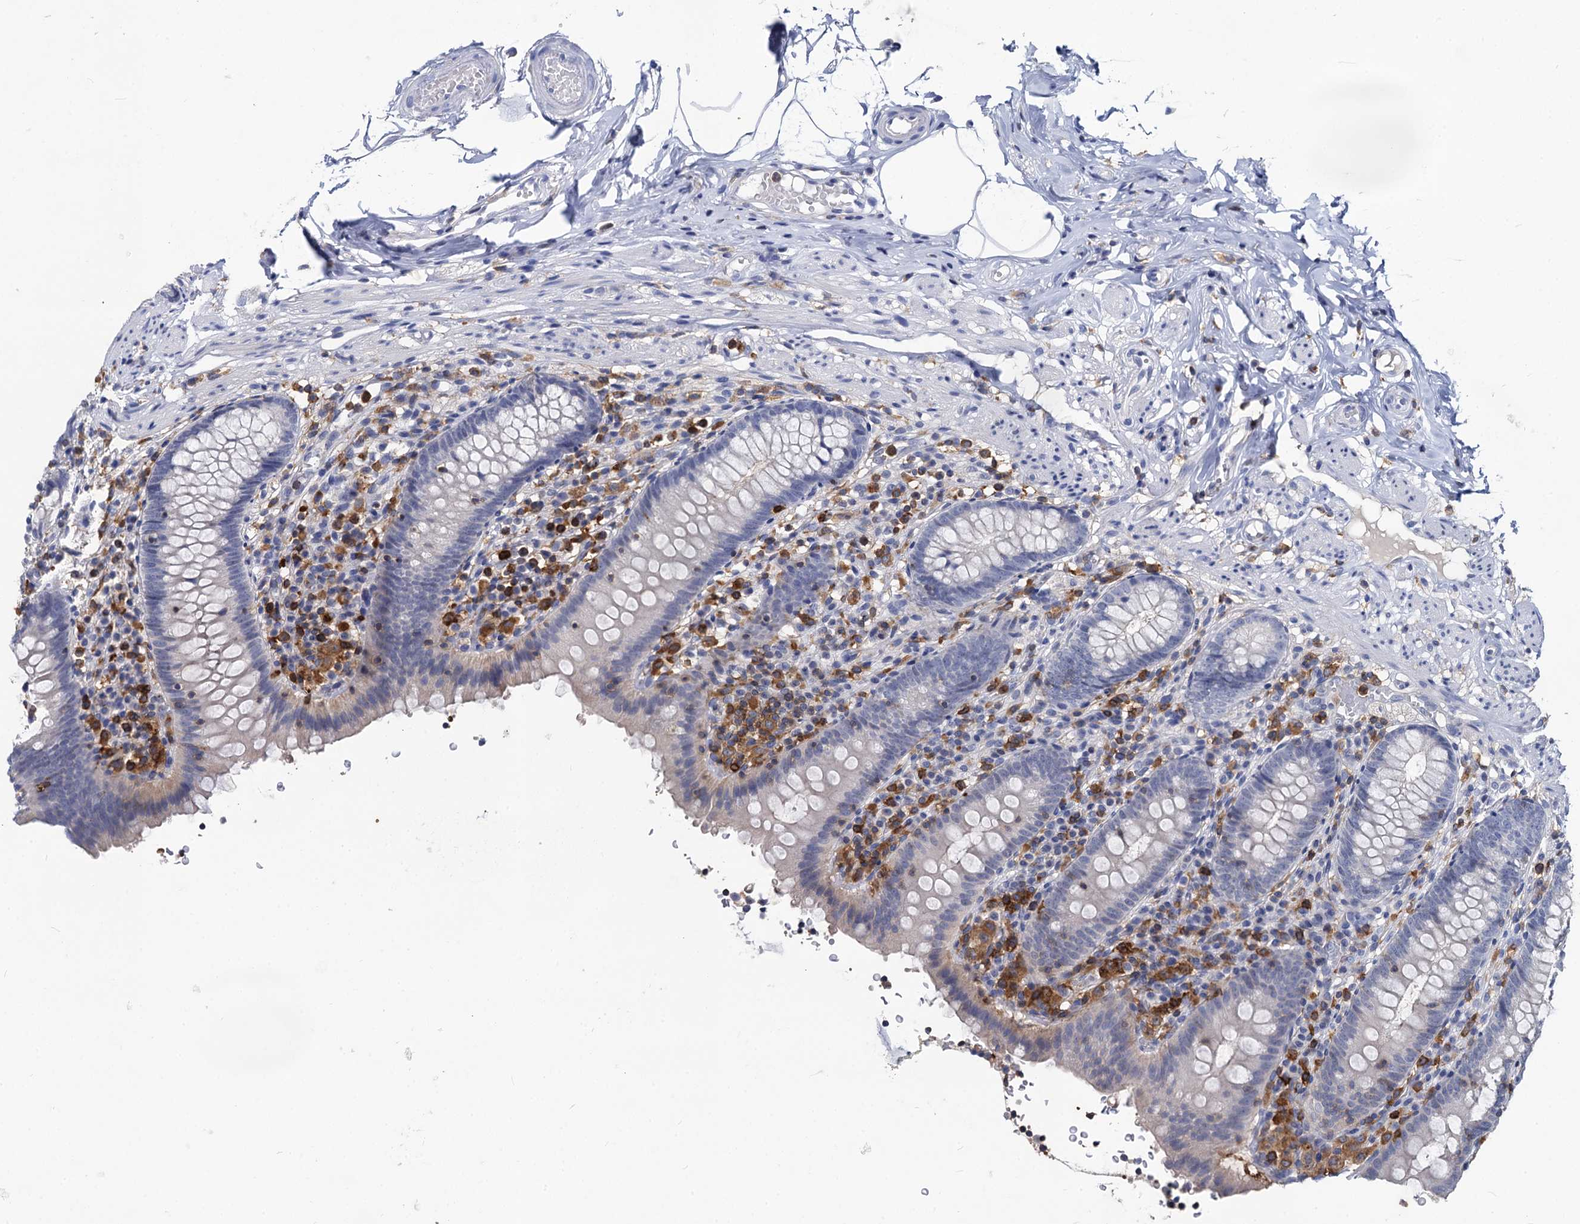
{"staining": {"intensity": "negative", "quantity": "none", "location": "none"}, "tissue": "appendix", "cell_type": "Glandular cells", "image_type": "normal", "snomed": [{"axis": "morphology", "description": "Normal tissue, NOS"}, {"axis": "topography", "description": "Appendix"}], "caption": "Immunohistochemistry histopathology image of unremarkable appendix: appendix stained with DAB reveals no significant protein positivity in glandular cells.", "gene": "RHOG", "patient": {"sex": "male", "age": 55}}